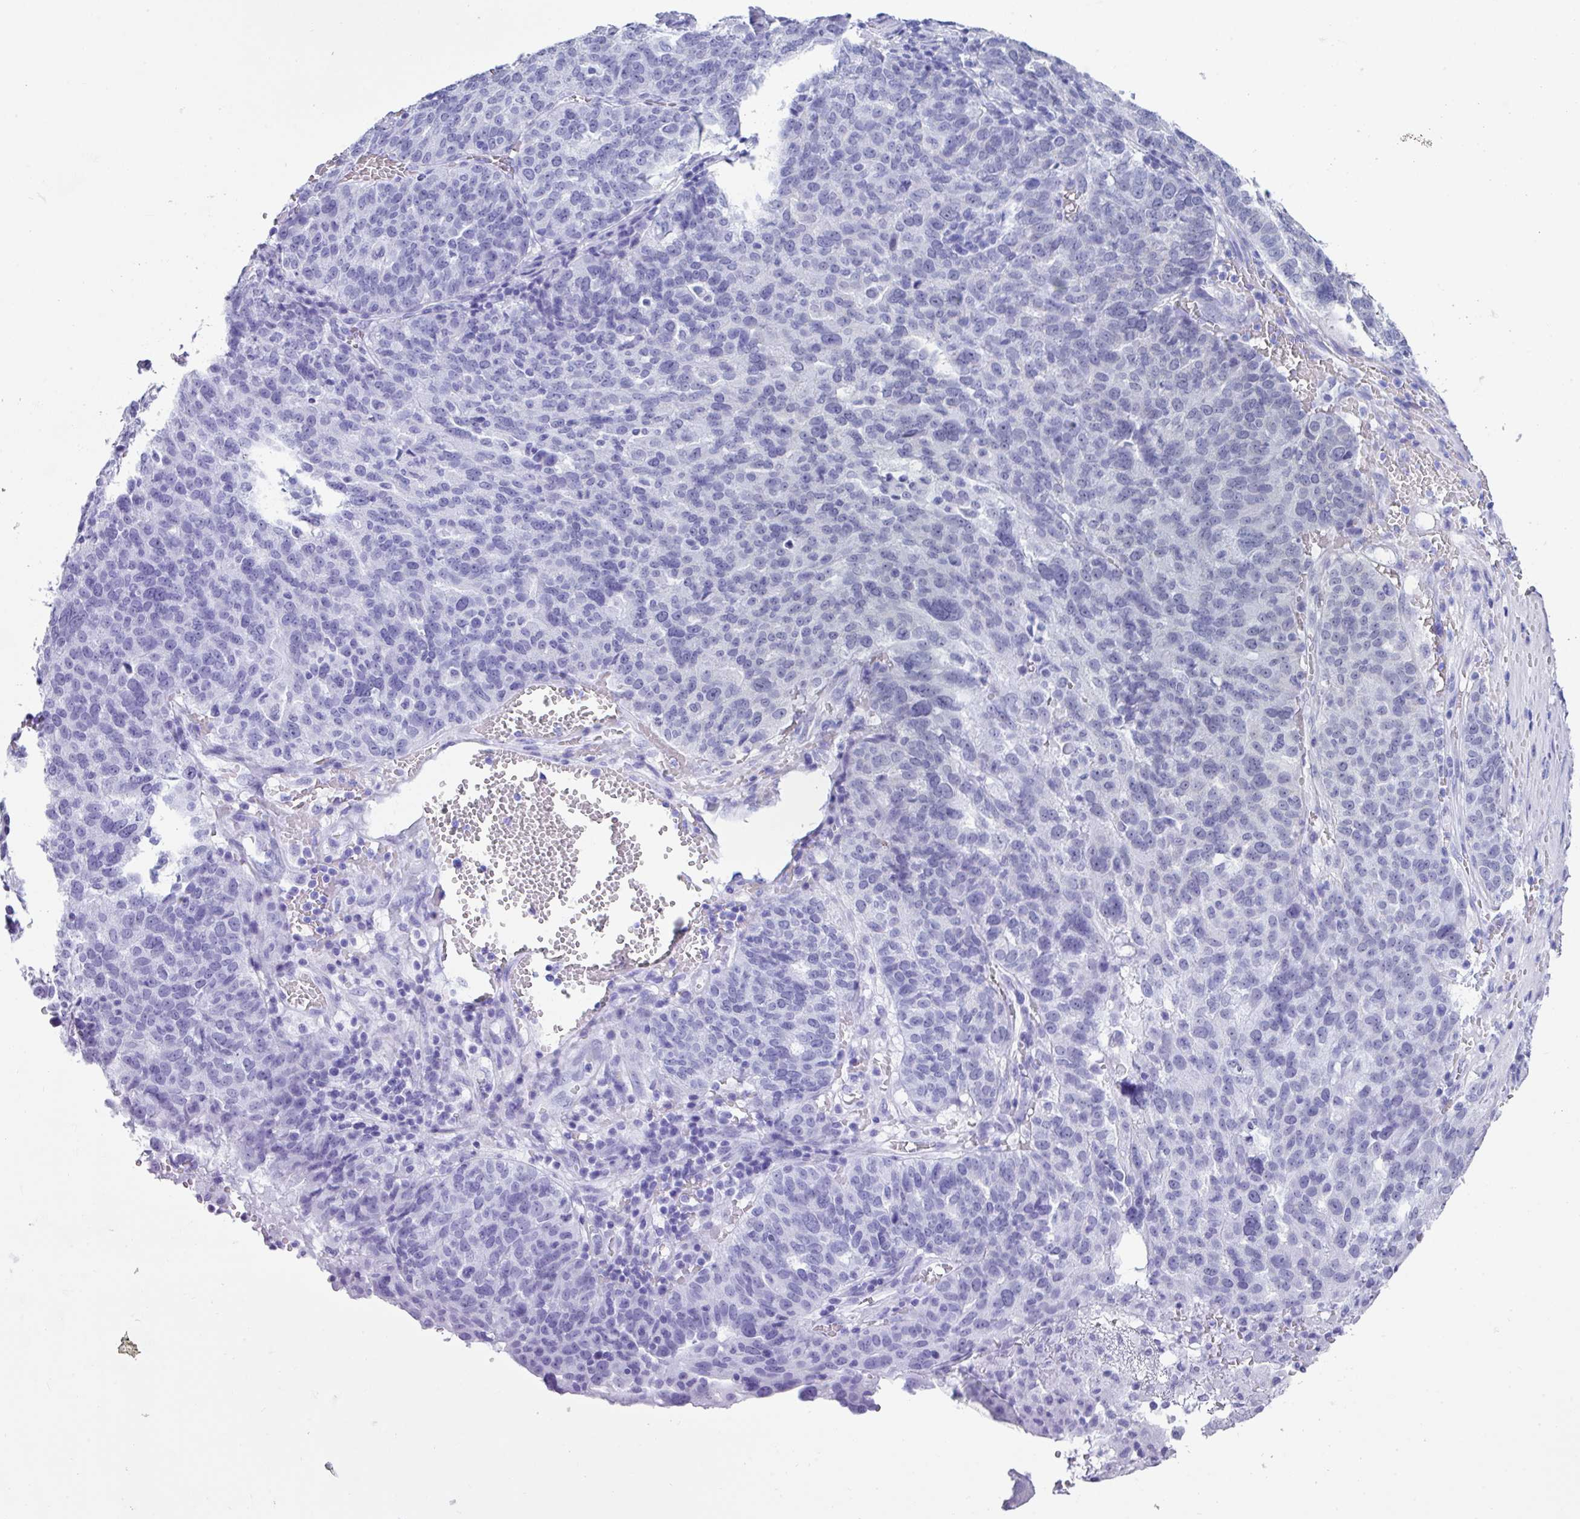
{"staining": {"intensity": "negative", "quantity": "none", "location": "none"}, "tissue": "ovarian cancer", "cell_type": "Tumor cells", "image_type": "cancer", "snomed": [{"axis": "morphology", "description": "Cystadenocarcinoma, serous, NOS"}, {"axis": "topography", "description": "Ovary"}], "caption": "A photomicrograph of ovarian cancer stained for a protein shows no brown staining in tumor cells.", "gene": "PUF60", "patient": {"sex": "female", "age": 59}}